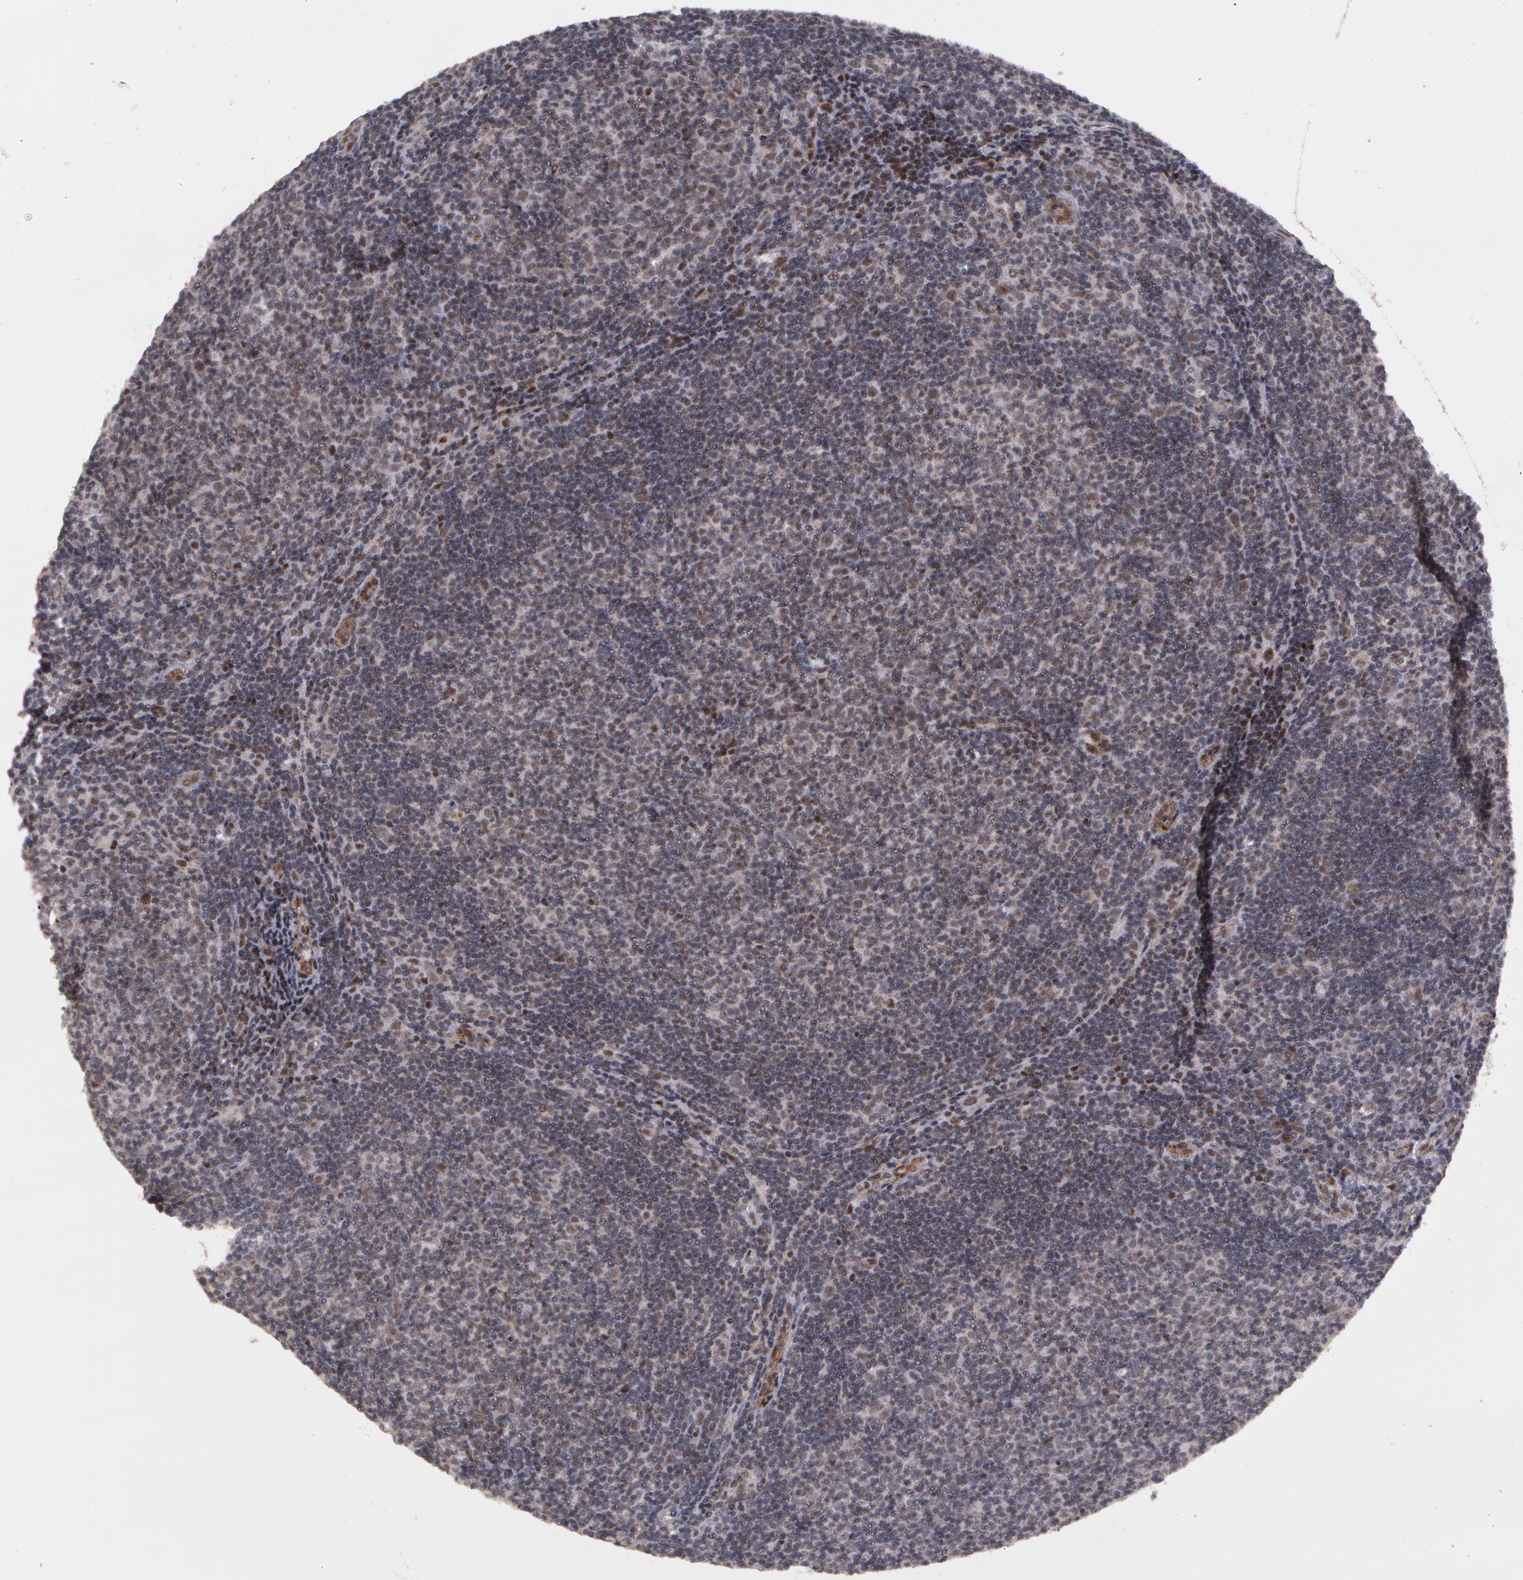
{"staining": {"intensity": "negative", "quantity": "none", "location": "none"}, "tissue": "lymphoma", "cell_type": "Tumor cells", "image_type": "cancer", "snomed": [{"axis": "morphology", "description": "Malignant lymphoma, non-Hodgkin's type, Low grade"}, {"axis": "topography", "description": "Lymph node"}], "caption": "High magnification brightfield microscopy of low-grade malignant lymphoma, non-Hodgkin's type stained with DAB (3,3'-diaminobenzidine) (brown) and counterstained with hematoxylin (blue): tumor cells show no significant expression.", "gene": "STX5", "patient": {"sex": "male", "age": 49}}